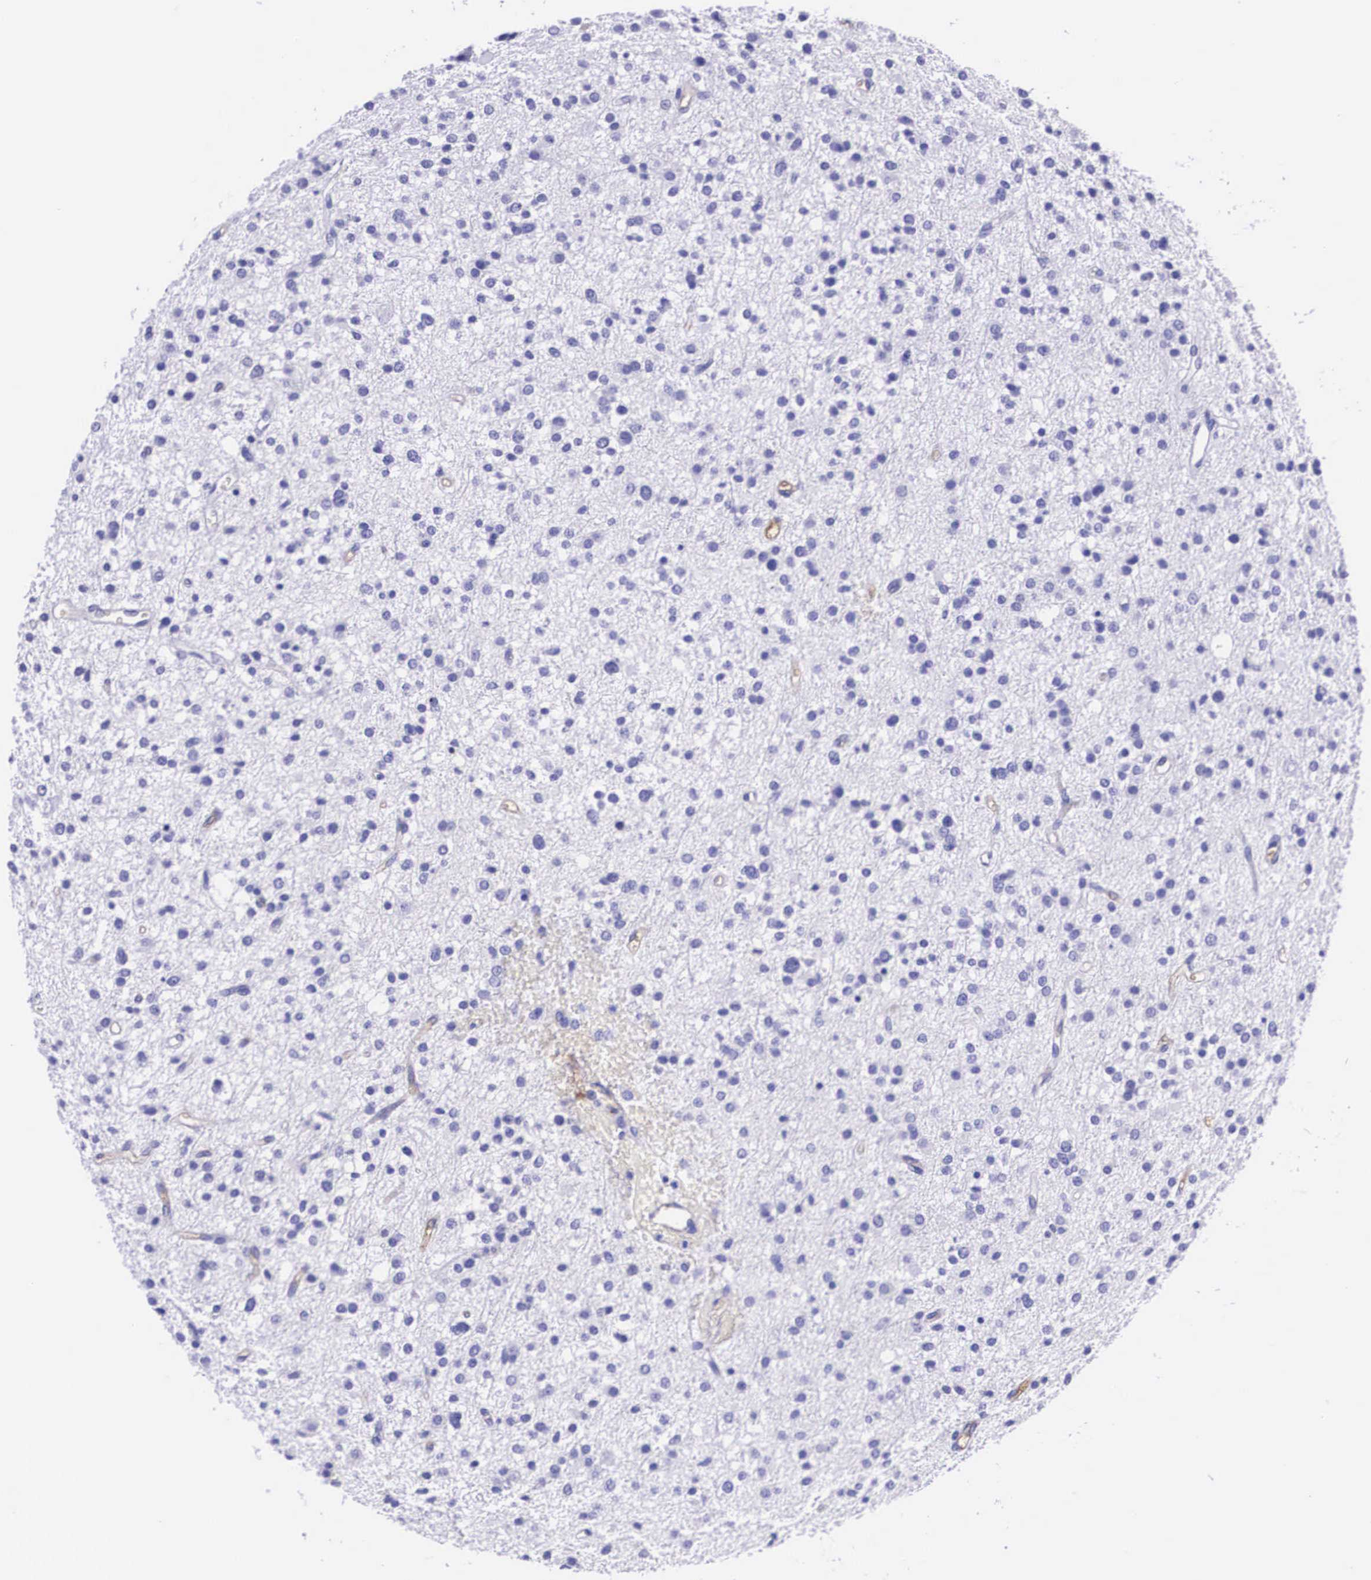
{"staining": {"intensity": "negative", "quantity": "none", "location": "none"}, "tissue": "glioma", "cell_type": "Tumor cells", "image_type": "cancer", "snomed": [{"axis": "morphology", "description": "Glioma, malignant, Low grade"}, {"axis": "topography", "description": "Brain"}], "caption": "DAB (3,3'-diaminobenzidine) immunohistochemical staining of human glioma reveals no significant staining in tumor cells. (DAB (3,3'-diaminobenzidine) IHC visualized using brightfield microscopy, high magnification).", "gene": "PLG", "patient": {"sex": "female", "age": 36}}